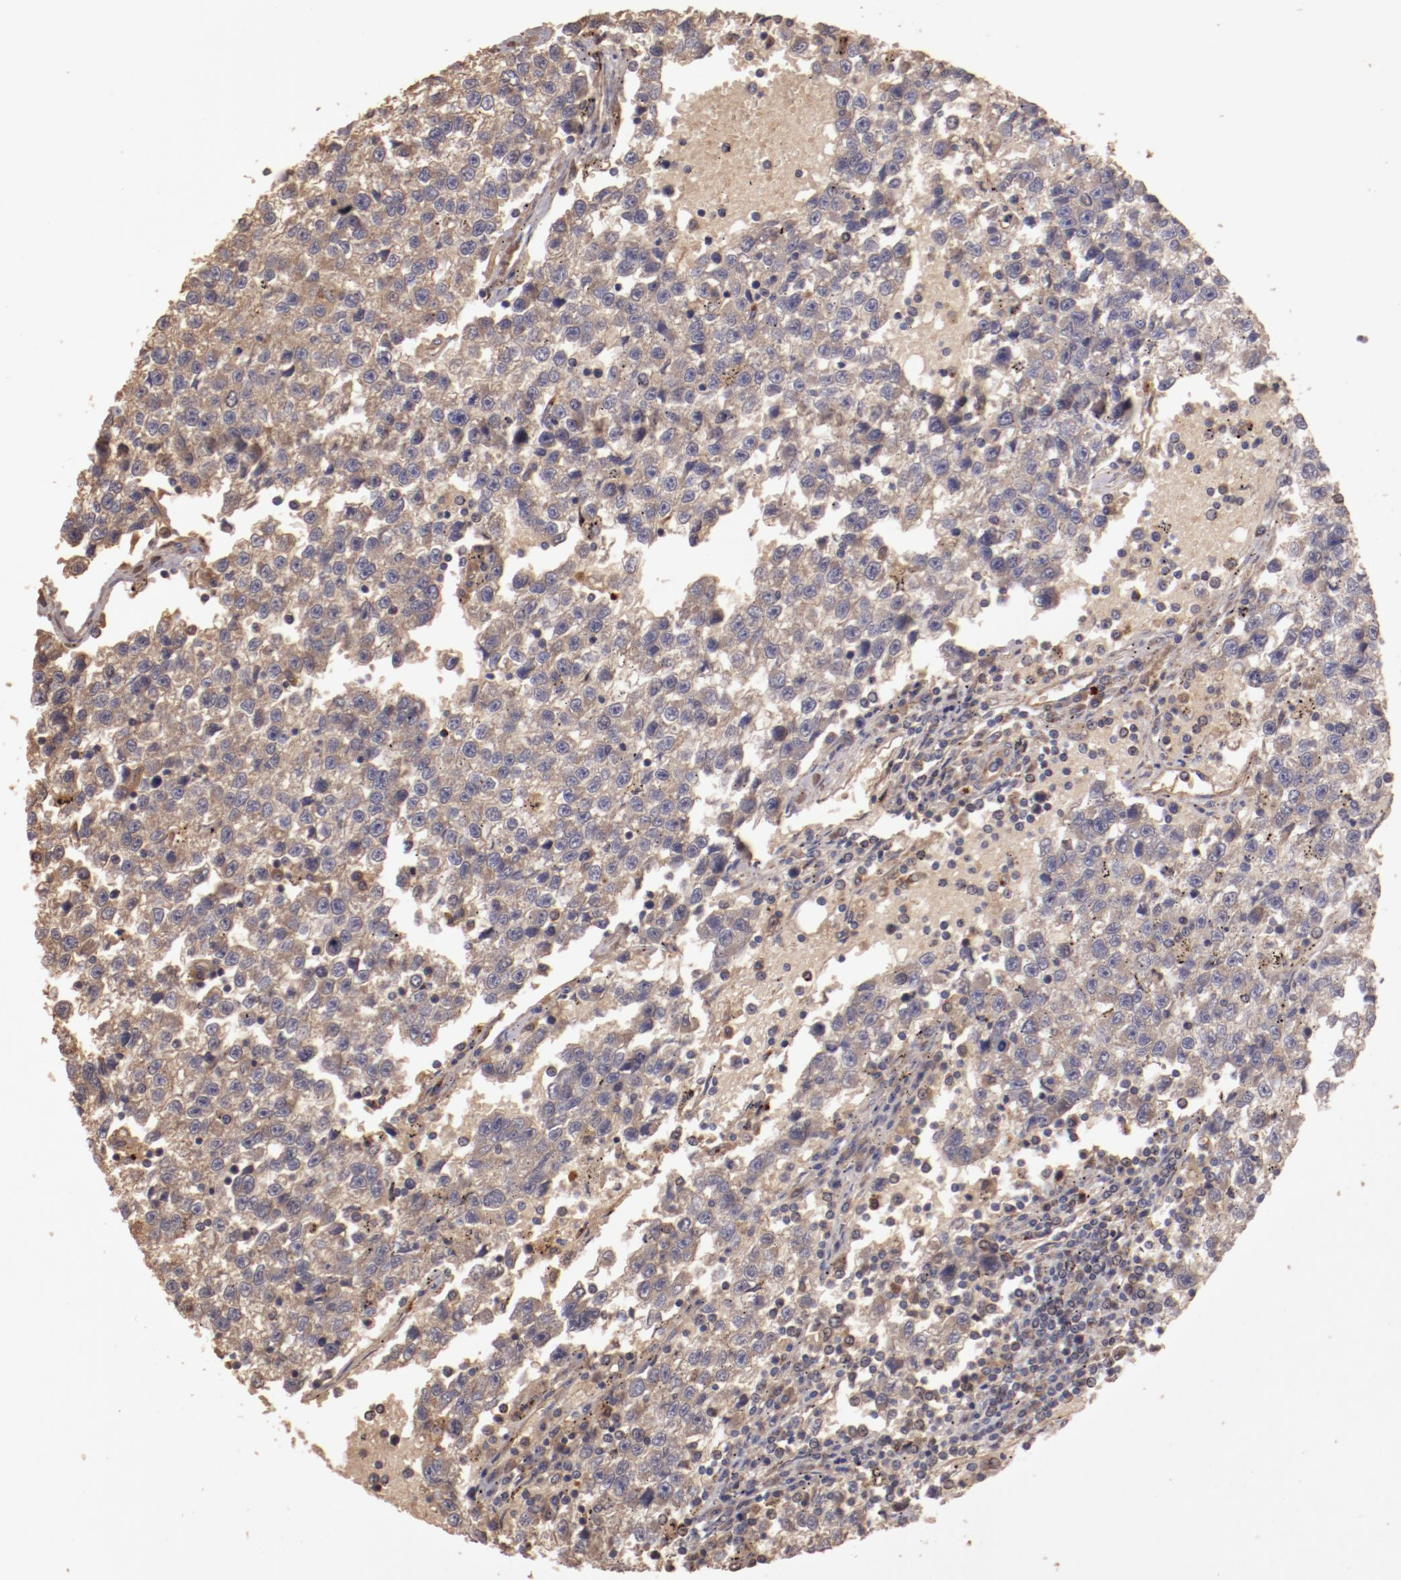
{"staining": {"intensity": "moderate", "quantity": ">75%", "location": "cytoplasmic/membranous"}, "tissue": "testis cancer", "cell_type": "Tumor cells", "image_type": "cancer", "snomed": [{"axis": "morphology", "description": "Seminoma, NOS"}, {"axis": "topography", "description": "Testis"}], "caption": "Moderate cytoplasmic/membranous protein expression is appreciated in approximately >75% of tumor cells in testis seminoma.", "gene": "SRRD", "patient": {"sex": "male", "age": 35}}